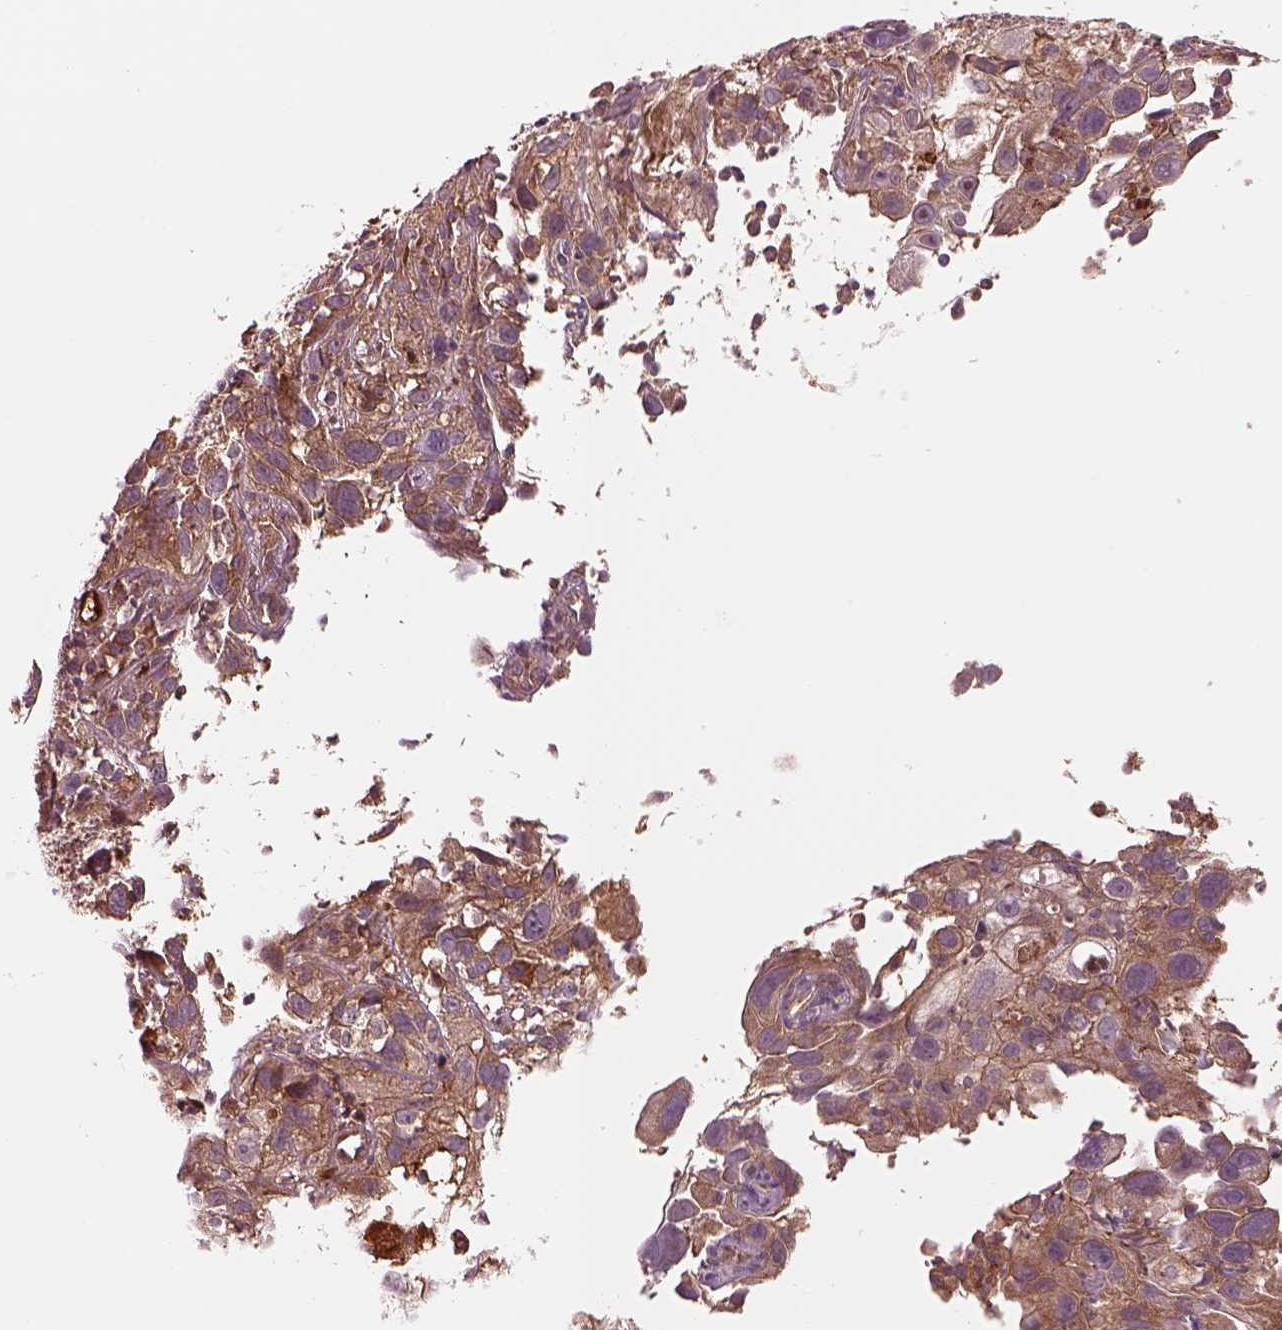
{"staining": {"intensity": "moderate", "quantity": "25%-75%", "location": "cytoplasmic/membranous"}, "tissue": "cervical cancer", "cell_type": "Tumor cells", "image_type": "cancer", "snomed": [{"axis": "morphology", "description": "Squamous cell carcinoma, NOS"}, {"axis": "topography", "description": "Cervix"}], "caption": "Immunohistochemistry (DAB) staining of squamous cell carcinoma (cervical) shows moderate cytoplasmic/membranous protein positivity in about 25%-75% of tumor cells.", "gene": "ASCC2", "patient": {"sex": "female", "age": 37}}